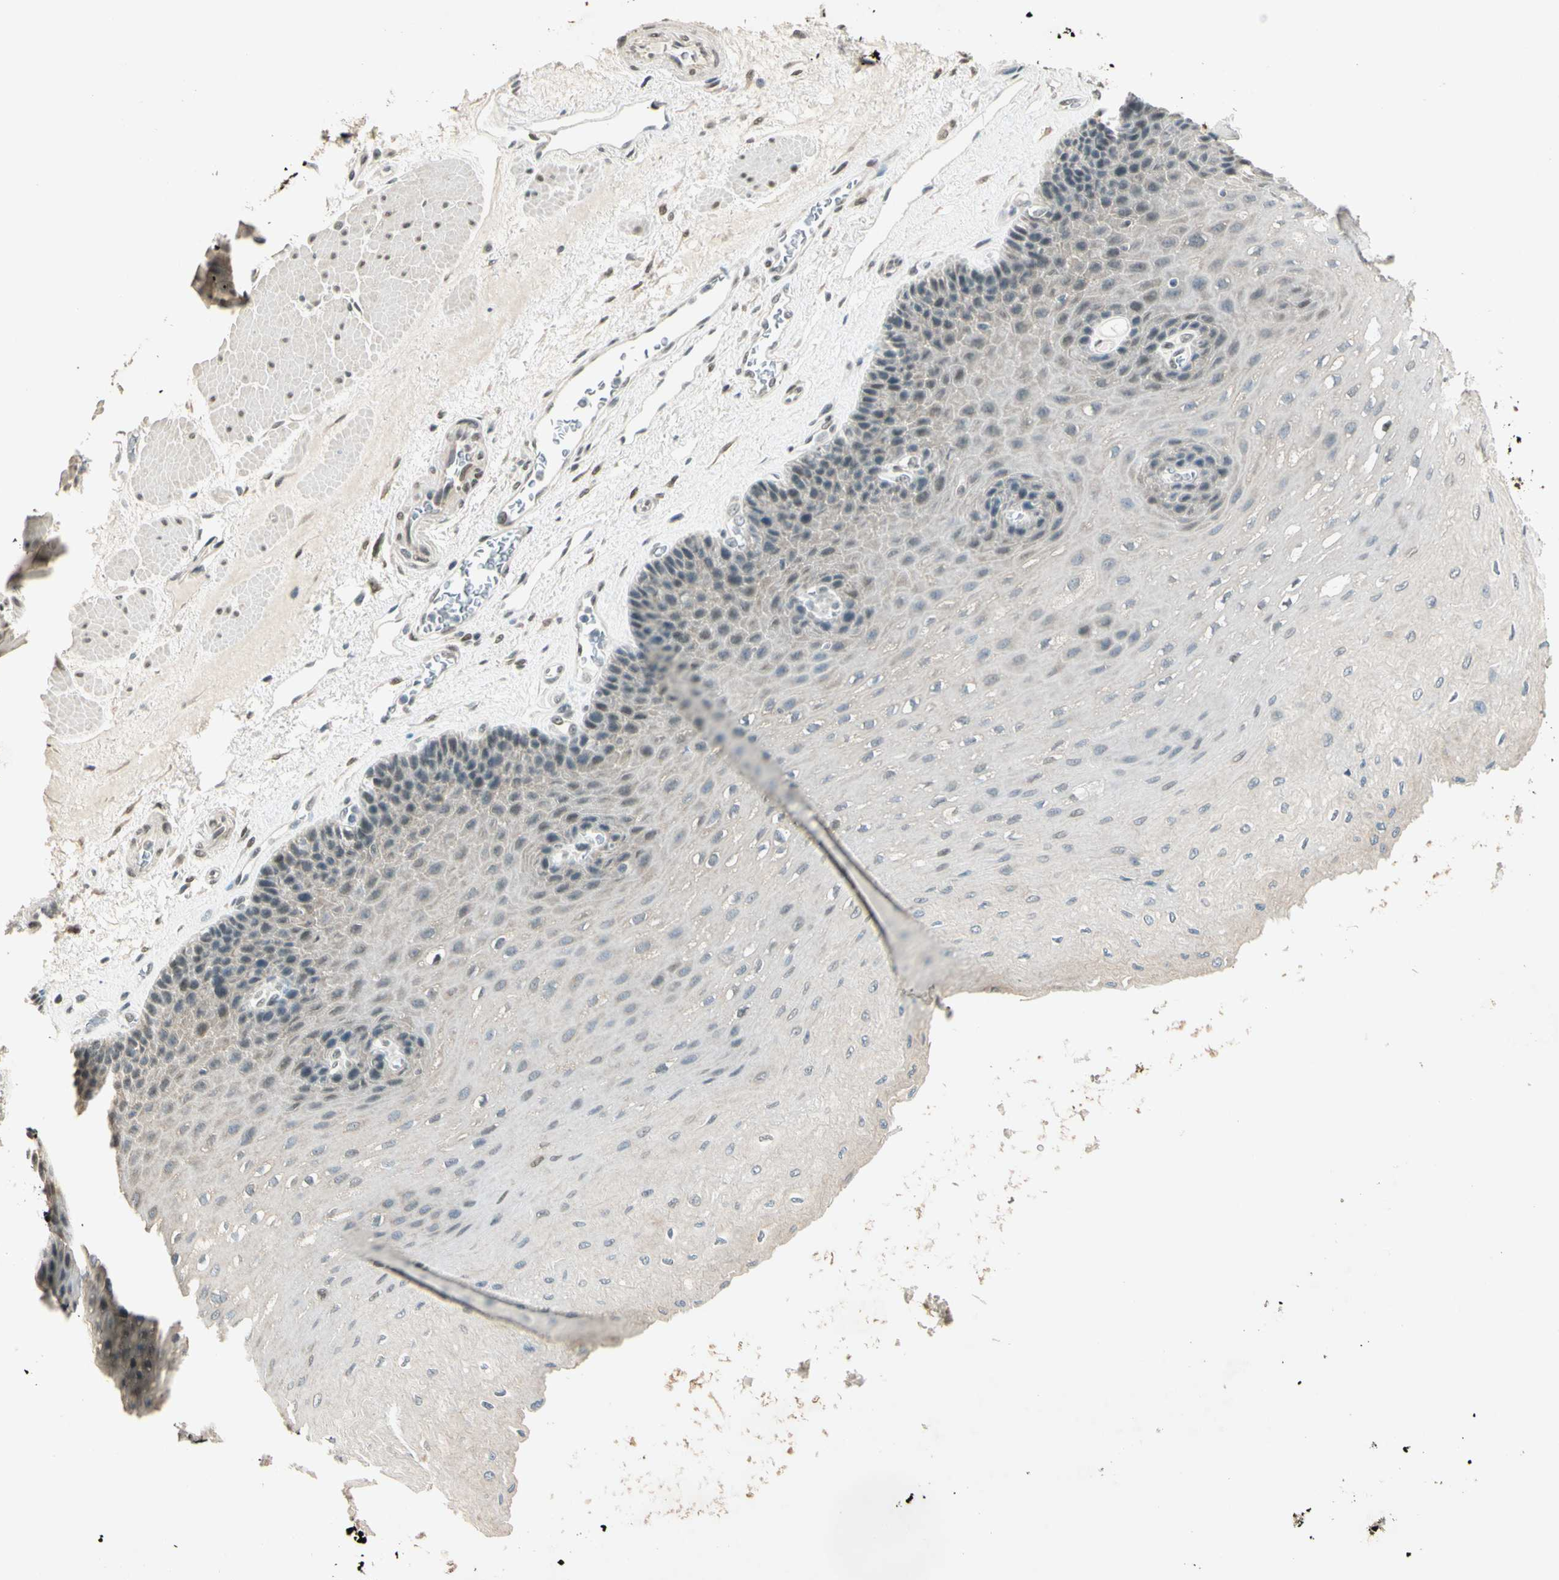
{"staining": {"intensity": "weak", "quantity": "<25%", "location": "cytoplasmic/membranous,nuclear"}, "tissue": "esophagus", "cell_type": "Squamous epithelial cells", "image_type": "normal", "snomed": [{"axis": "morphology", "description": "Normal tissue, NOS"}, {"axis": "topography", "description": "Esophagus"}], "caption": "High power microscopy image of an immunohistochemistry micrograph of unremarkable esophagus, revealing no significant positivity in squamous epithelial cells.", "gene": "ZBTB4", "patient": {"sex": "female", "age": 72}}